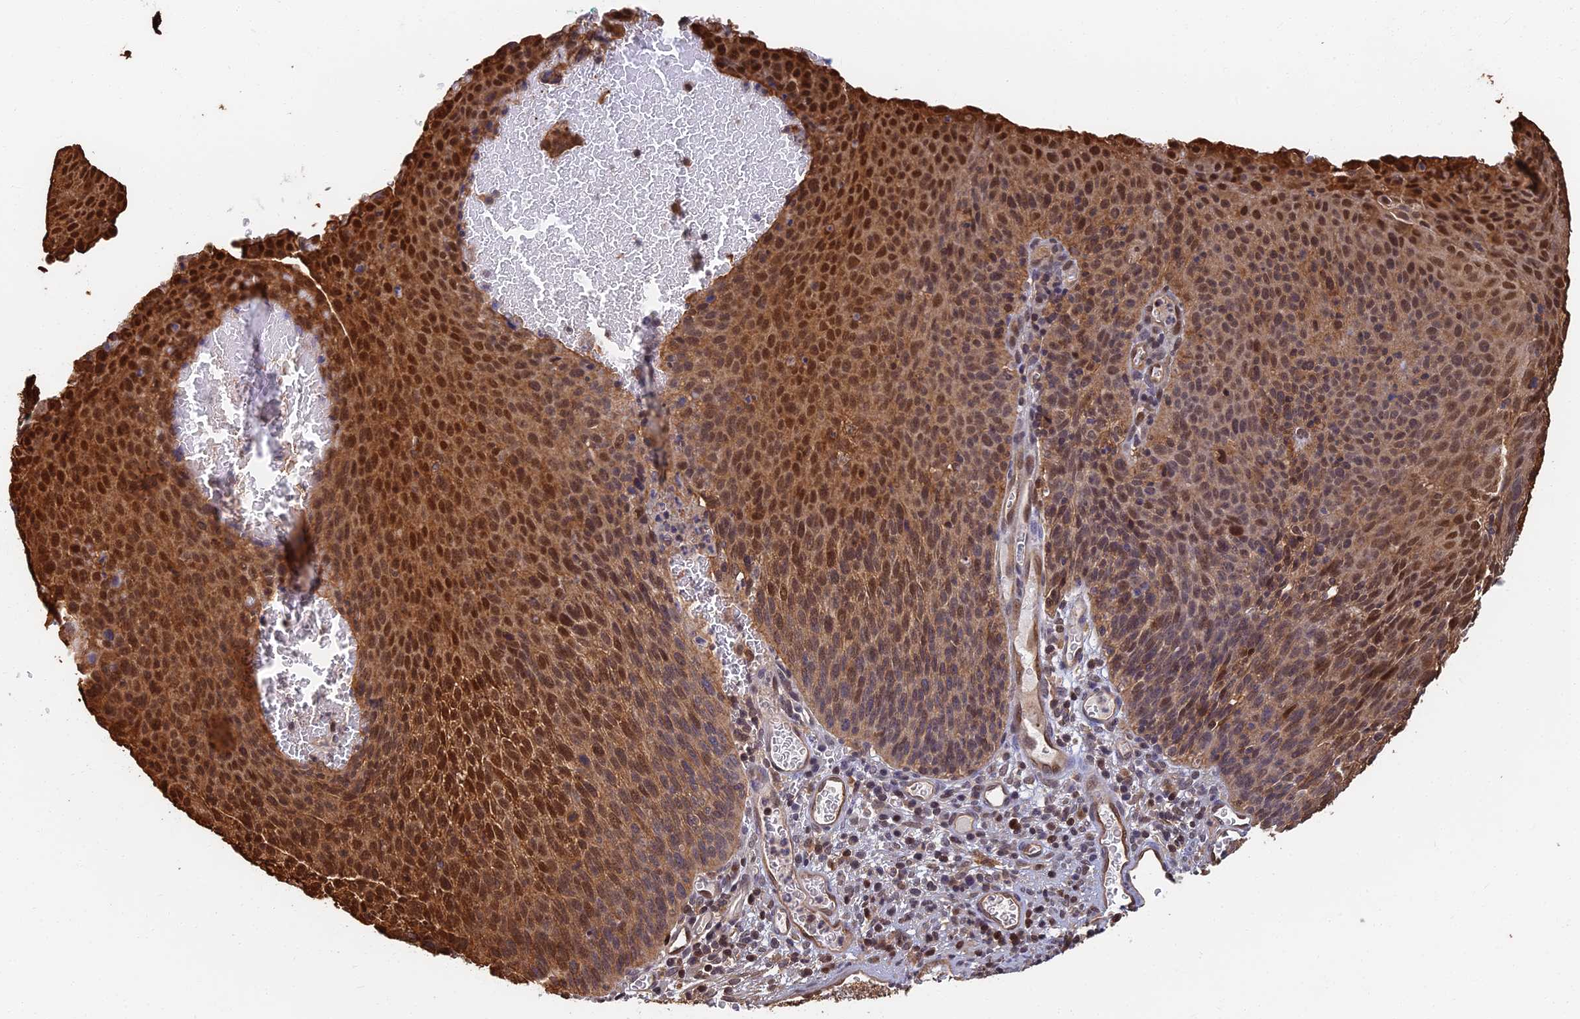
{"staining": {"intensity": "strong", "quantity": ">75%", "location": "cytoplasmic/membranous,nuclear"}, "tissue": "cervical cancer", "cell_type": "Tumor cells", "image_type": "cancer", "snomed": [{"axis": "morphology", "description": "Squamous cell carcinoma, NOS"}, {"axis": "topography", "description": "Cervix"}], "caption": "Immunohistochemistry (IHC) histopathology image of neoplastic tissue: human squamous cell carcinoma (cervical) stained using immunohistochemistry (IHC) displays high levels of strong protein expression localized specifically in the cytoplasmic/membranous and nuclear of tumor cells, appearing as a cytoplasmic/membranous and nuclear brown color.", "gene": "LRRN3", "patient": {"sex": "female", "age": 55}}